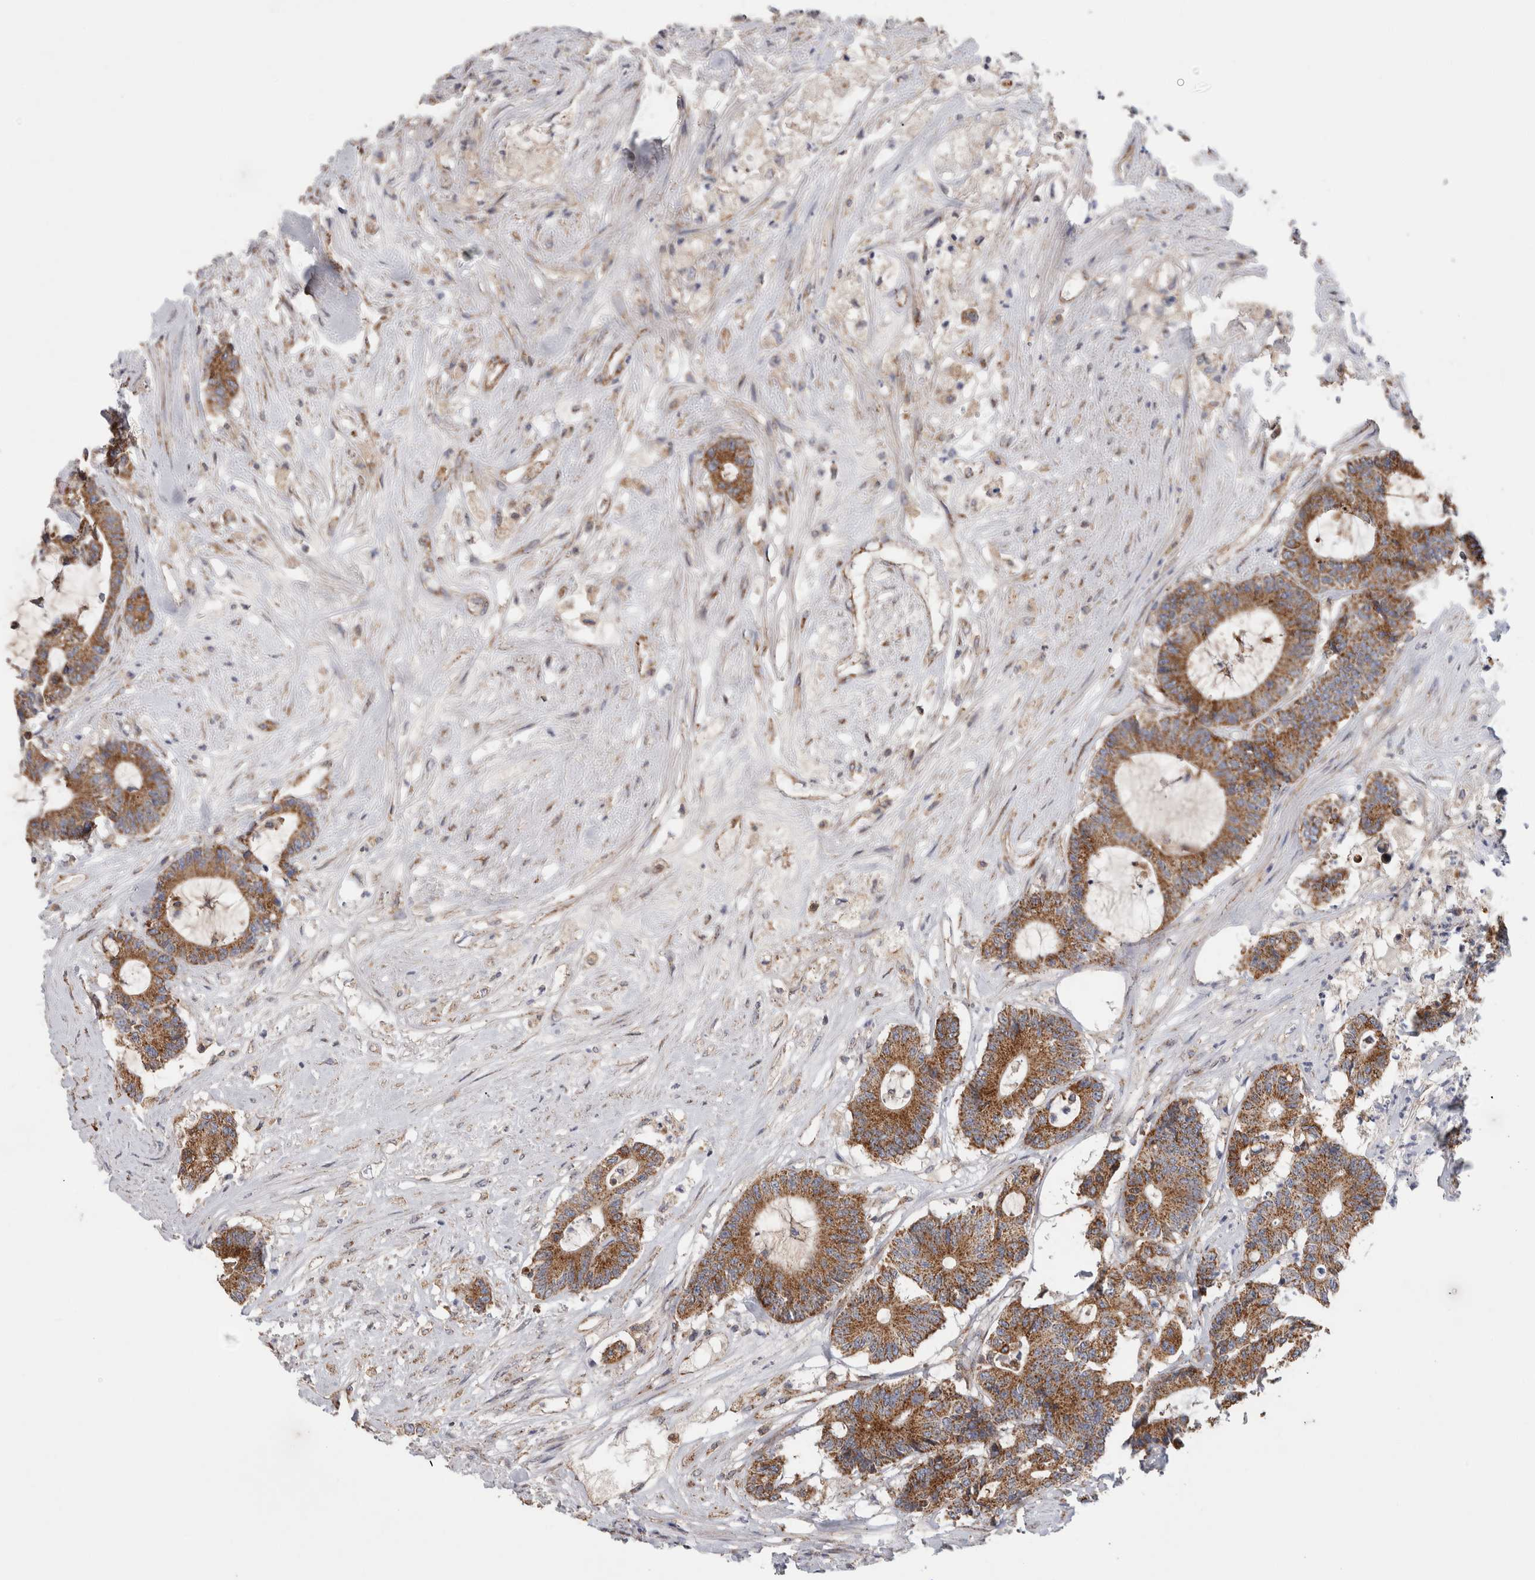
{"staining": {"intensity": "moderate", "quantity": ">75%", "location": "cytoplasmic/membranous"}, "tissue": "colorectal cancer", "cell_type": "Tumor cells", "image_type": "cancer", "snomed": [{"axis": "morphology", "description": "Adenocarcinoma, NOS"}, {"axis": "topography", "description": "Colon"}], "caption": "Colorectal cancer (adenocarcinoma) stained with a protein marker shows moderate staining in tumor cells.", "gene": "IARS2", "patient": {"sex": "female", "age": 84}}